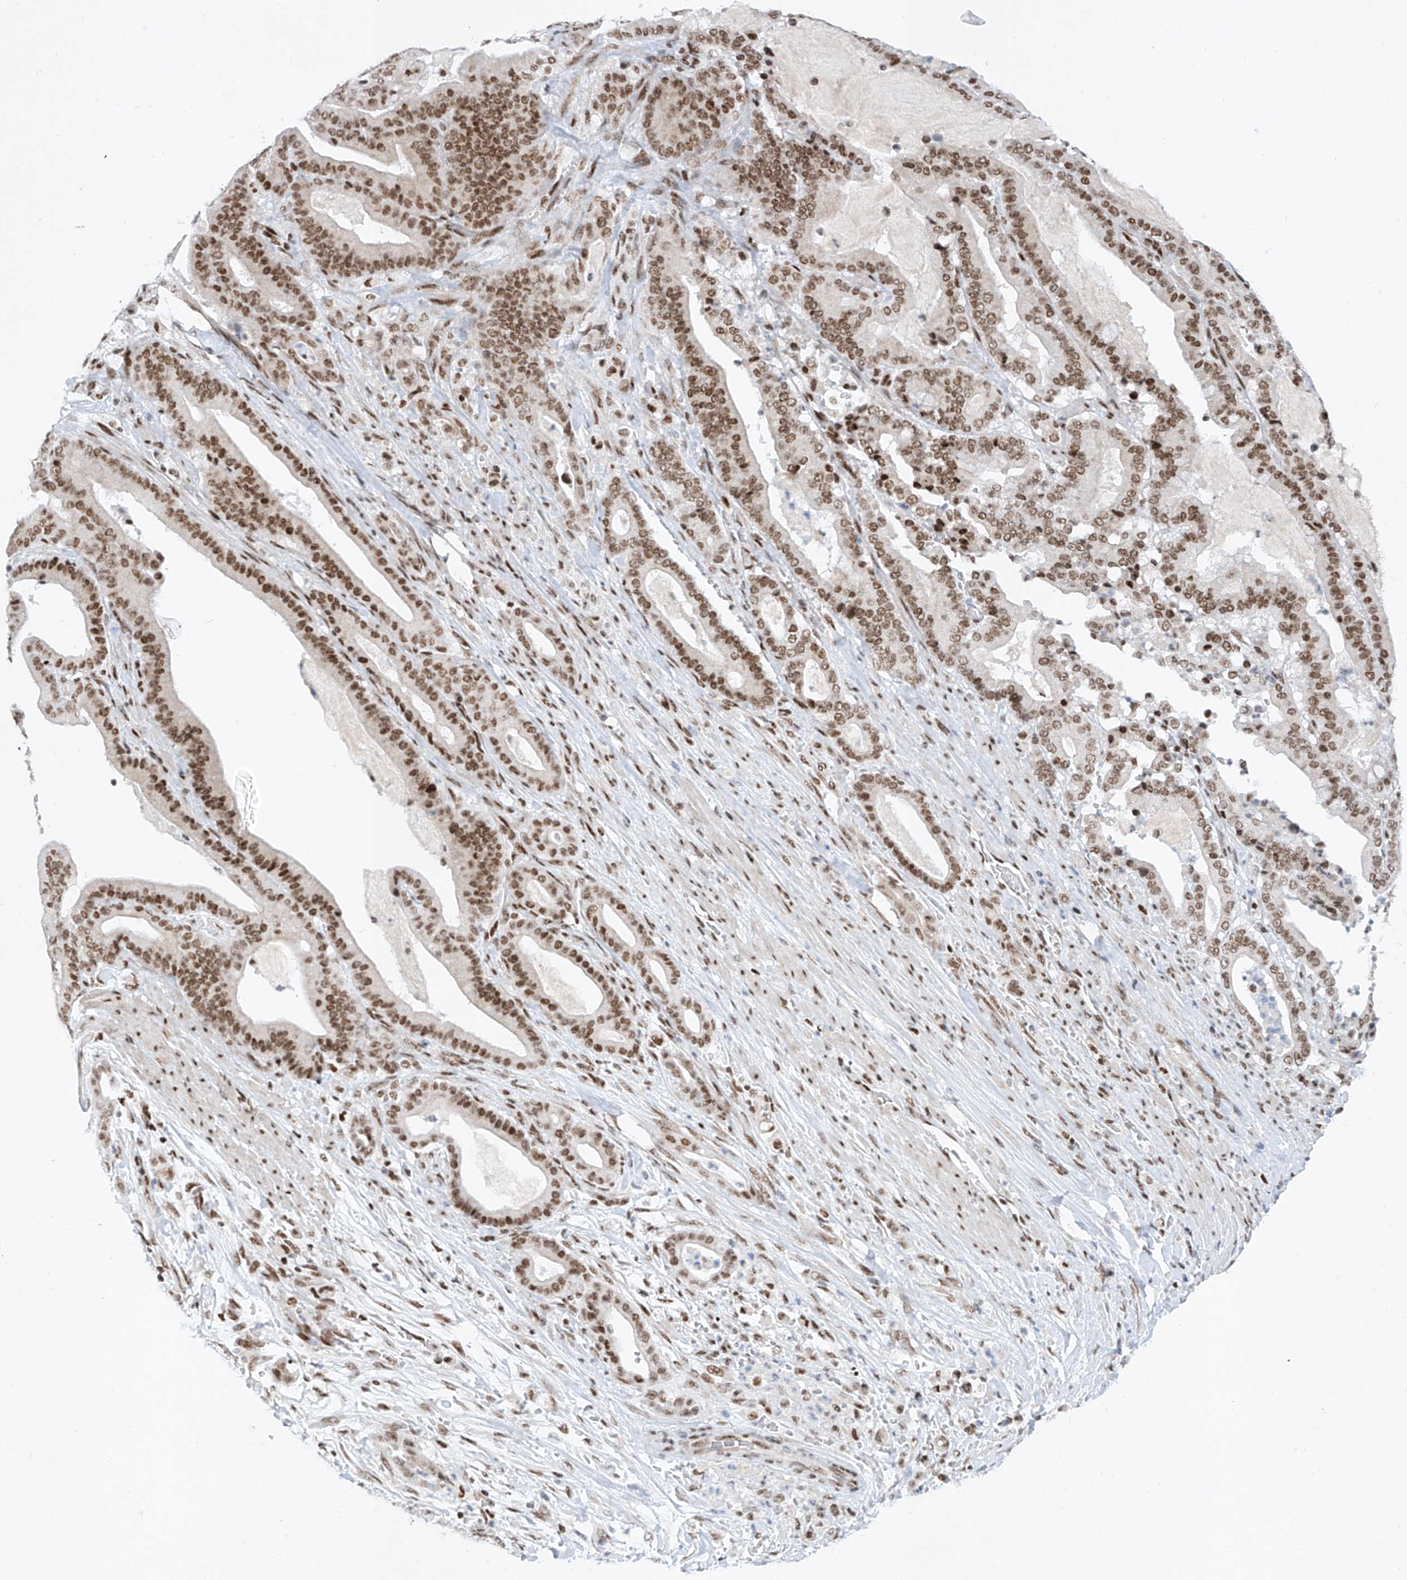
{"staining": {"intensity": "moderate", "quantity": ">75%", "location": "nuclear"}, "tissue": "pancreatic cancer", "cell_type": "Tumor cells", "image_type": "cancer", "snomed": [{"axis": "morphology", "description": "Adenocarcinoma, NOS"}, {"axis": "topography", "description": "Pancreas"}], "caption": "Pancreatic cancer (adenocarcinoma) stained with a protein marker shows moderate staining in tumor cells.", "gene": "TAF4", "patient": {"sex": "male", "age": 63}}